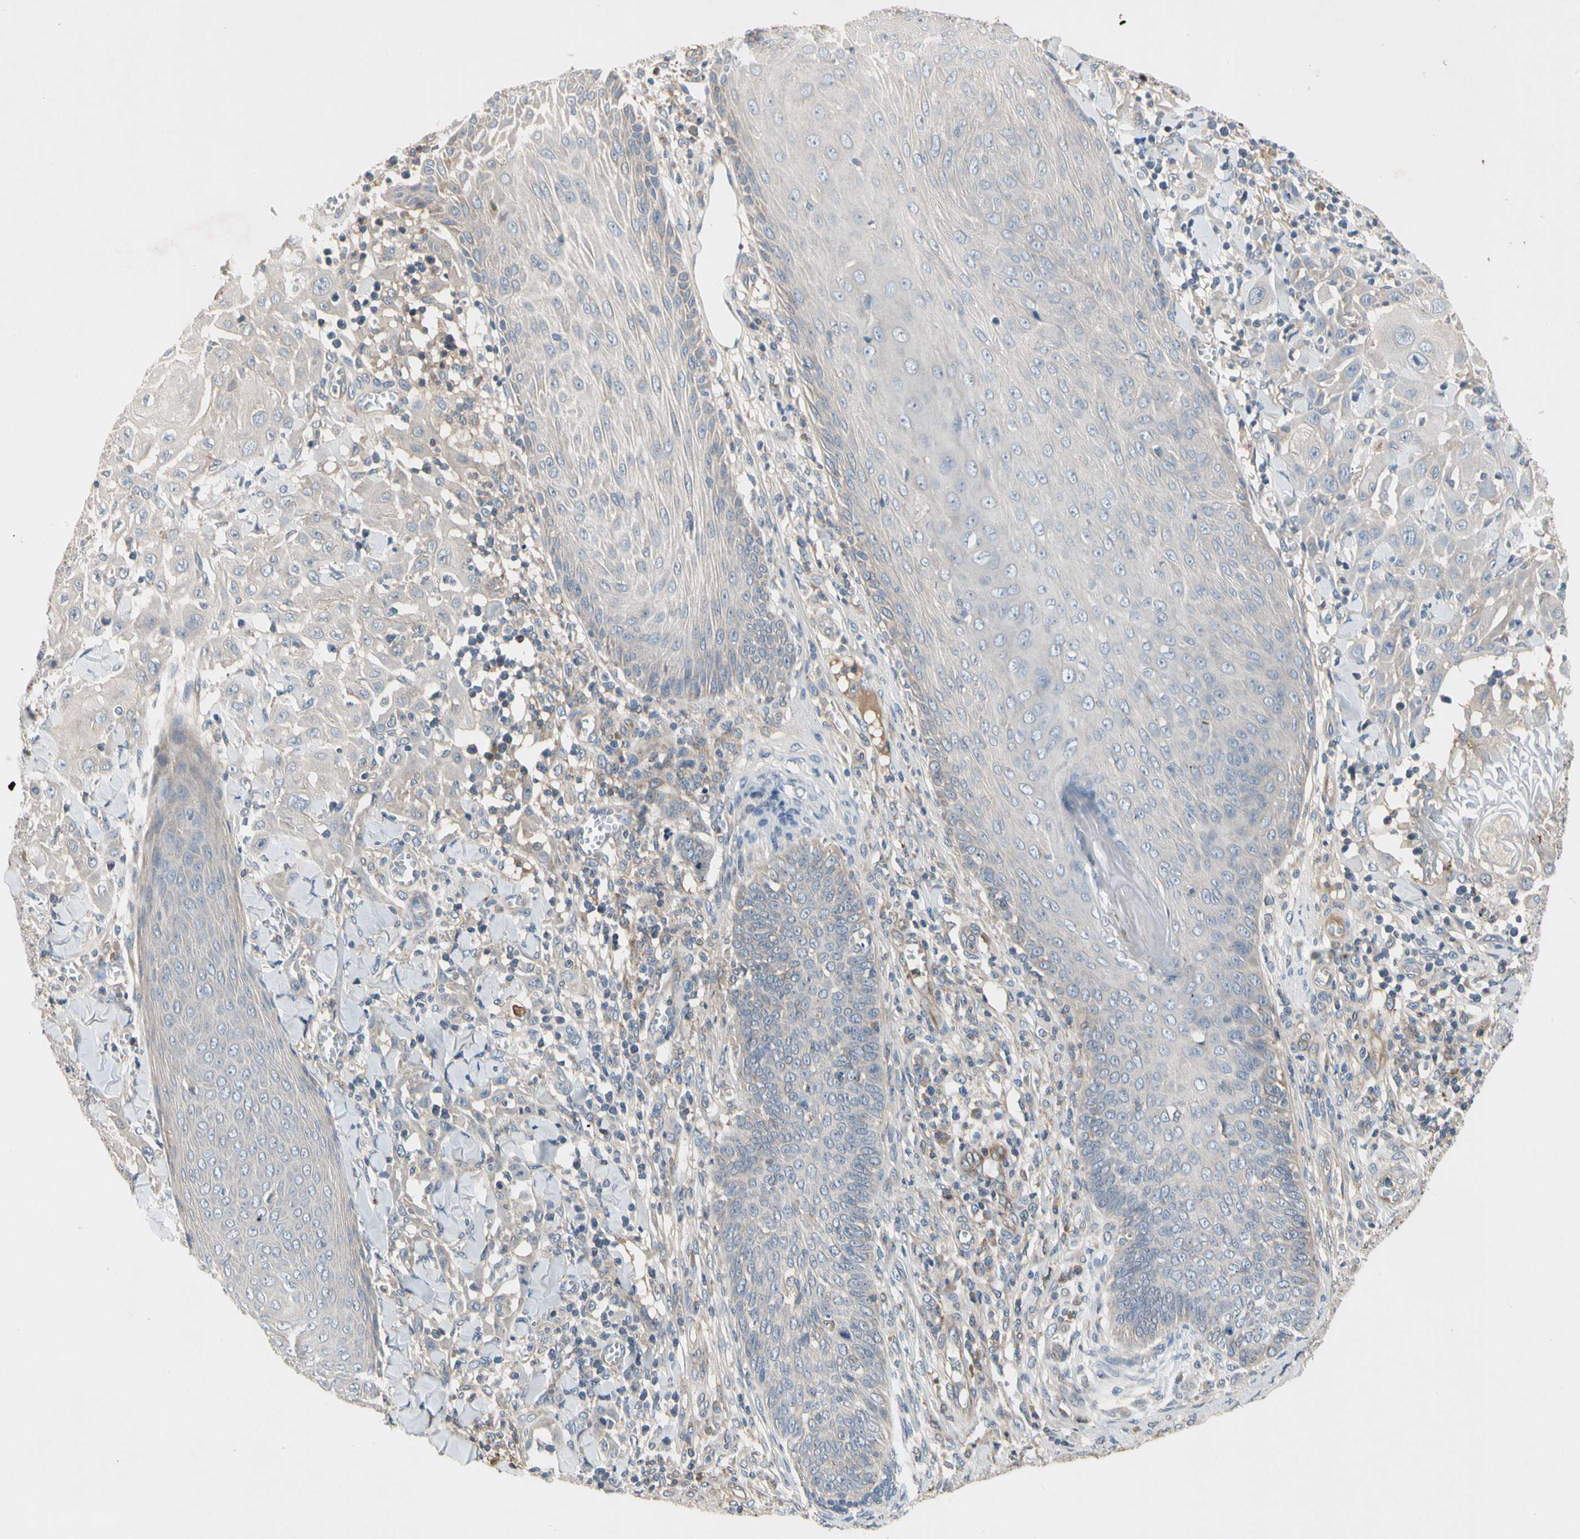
{"staining": {"intensity": "negative", "quantity": "none", "location": "none"}, "tissue": "skin cancer", "cell_type": "Tumor cells", "image_type": "cancer", "snomed": [{"axis": "morphology", "description": "Squamous cell carcinoma, NOS"}, {"axis": "topography", "description": "Skin"}], "caption": "The histopathology image reveals no significant positivity in tumor cells of skin cancer (squamous cell carcinoma). (DAB immunohistochemistry (IHC), high magnification).", "gene": "CRTAC1", "patient": {"sex": "male", "age": 24}}